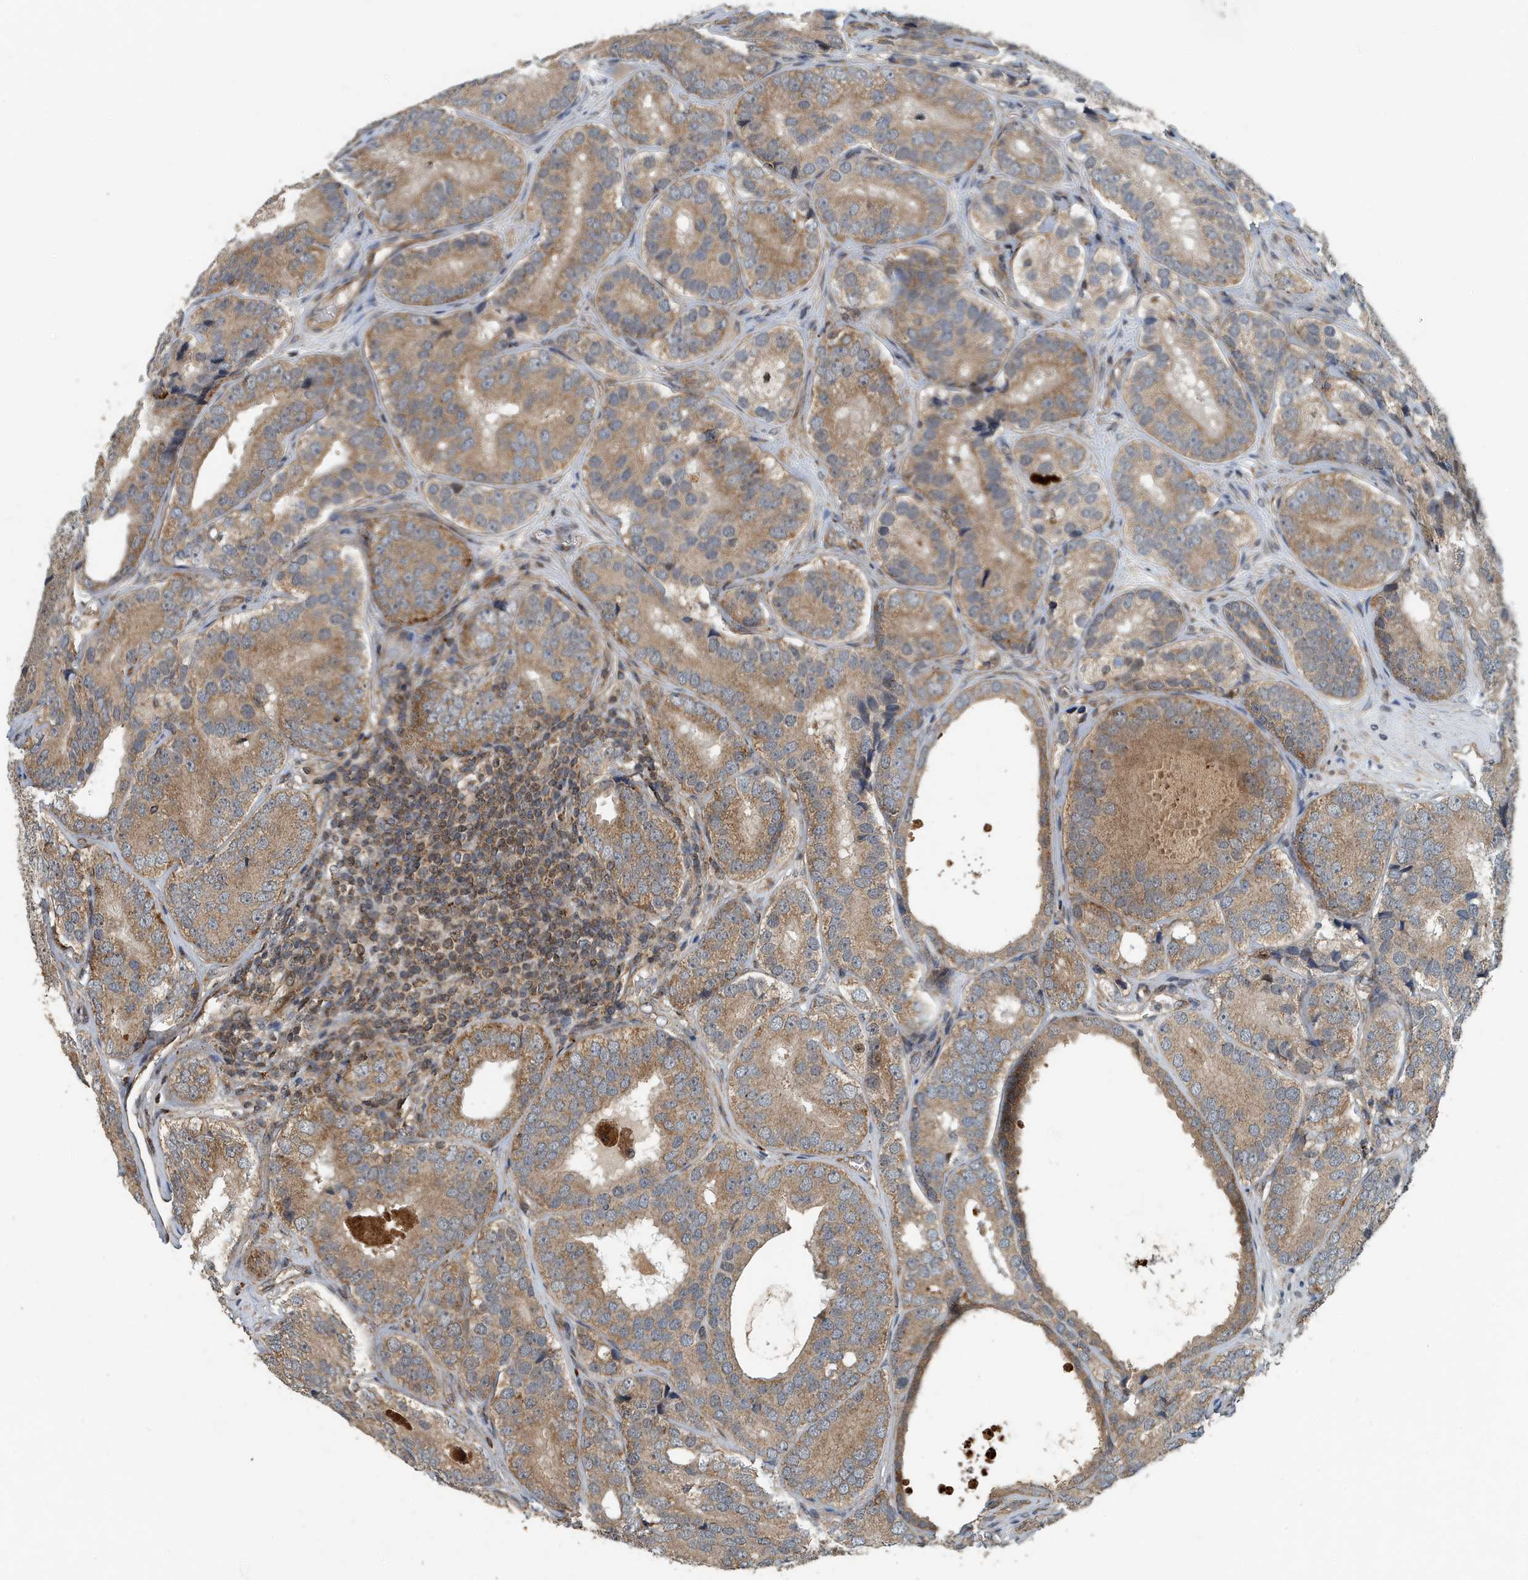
{"staining": {"intensity": "moderate", "quantity": ">75%", "location": "cytoplasmic/membranous"}, "tissue": "prostate cancer", "cell_type": "Tumor cells", "image_type": "cancer", "snomed": [{"axis": "morphology", "description": "Adenocarcinoma, High grade"}, {"axis": "topography", "description": "Prostate"}], "caption": "Immunohistochemistry (IHC) staining of prostate cancer (high-grade adenocarcinoma), which demonstrates medium levels of moderate cytoplasmic/membranous positivity in approximately >75% of tumor cells indicating moderate cytoplasmic/membranous protein positivity. The staining was performed using DAB (3,3'-diaminobenzidine) (brown) for protein detection and nuclei were counterstained in hematoxylin (blue).", "gene": "KIF15", "patient": {"sex": "male", "age": 56}}